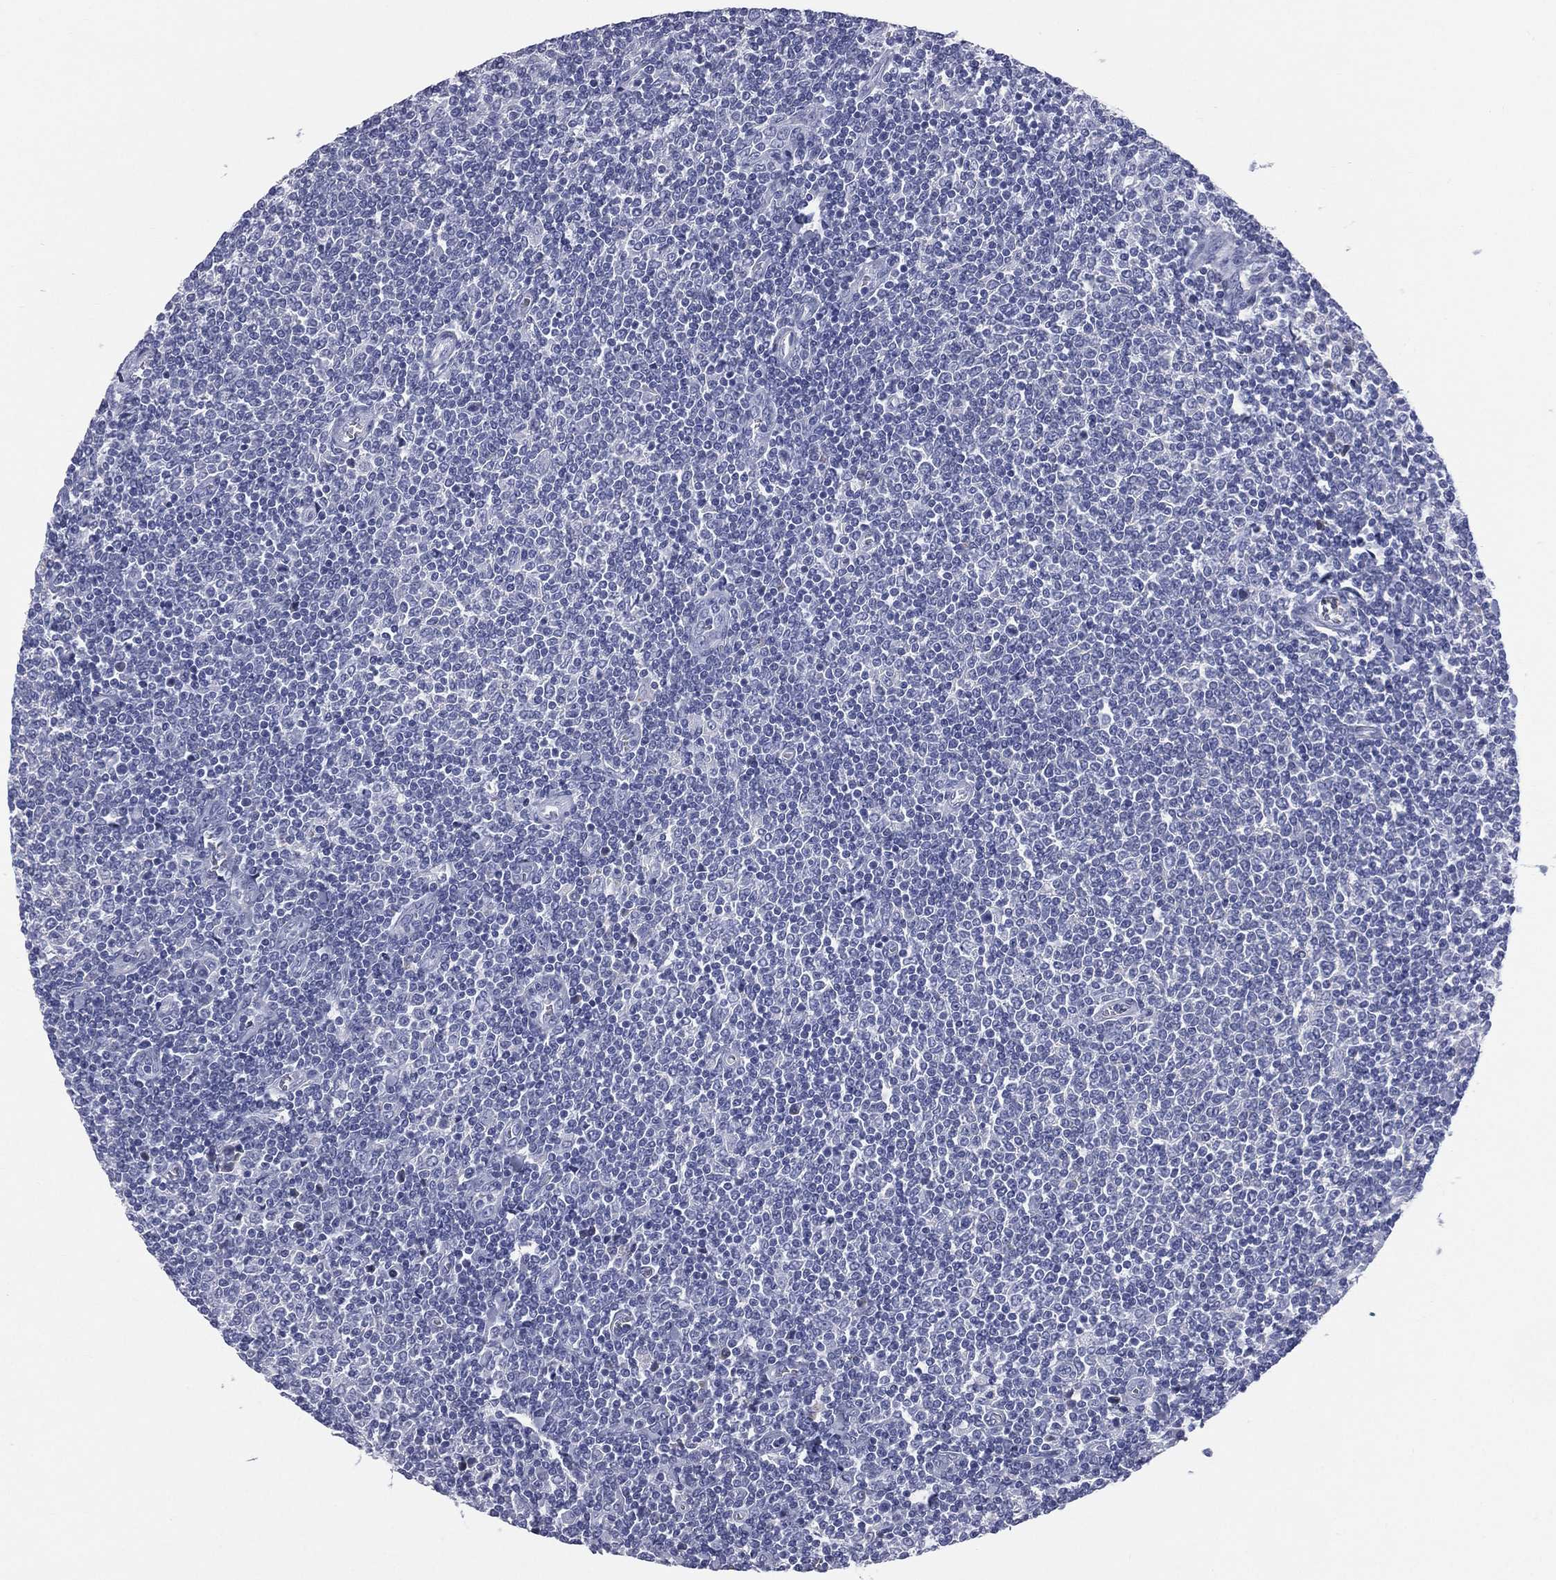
{"staining": {"intensity": "negative", "quantity": "none", "location": "none"}, "tissue": "lymphoma", "cell_type": "Tumor cells", "image_type": "cancer", "snomed": [{"axis": "morphology", "description": "Malignant lymphoma, non-Hodgkin's type, Low grade"}, {"axis": "topography", "description": "Lymph node"}], "caption": "The image reveals no staining of tumor cells in malignant lymphoma, non-Hodgkin's type (low-grade). (DAB (3,3'-diaminobenzidine) immunohistochemistry (IHC) with hematoxylin counter stain).", "gene": "MLN", "patient": {"sex": "male", "age": 52}}